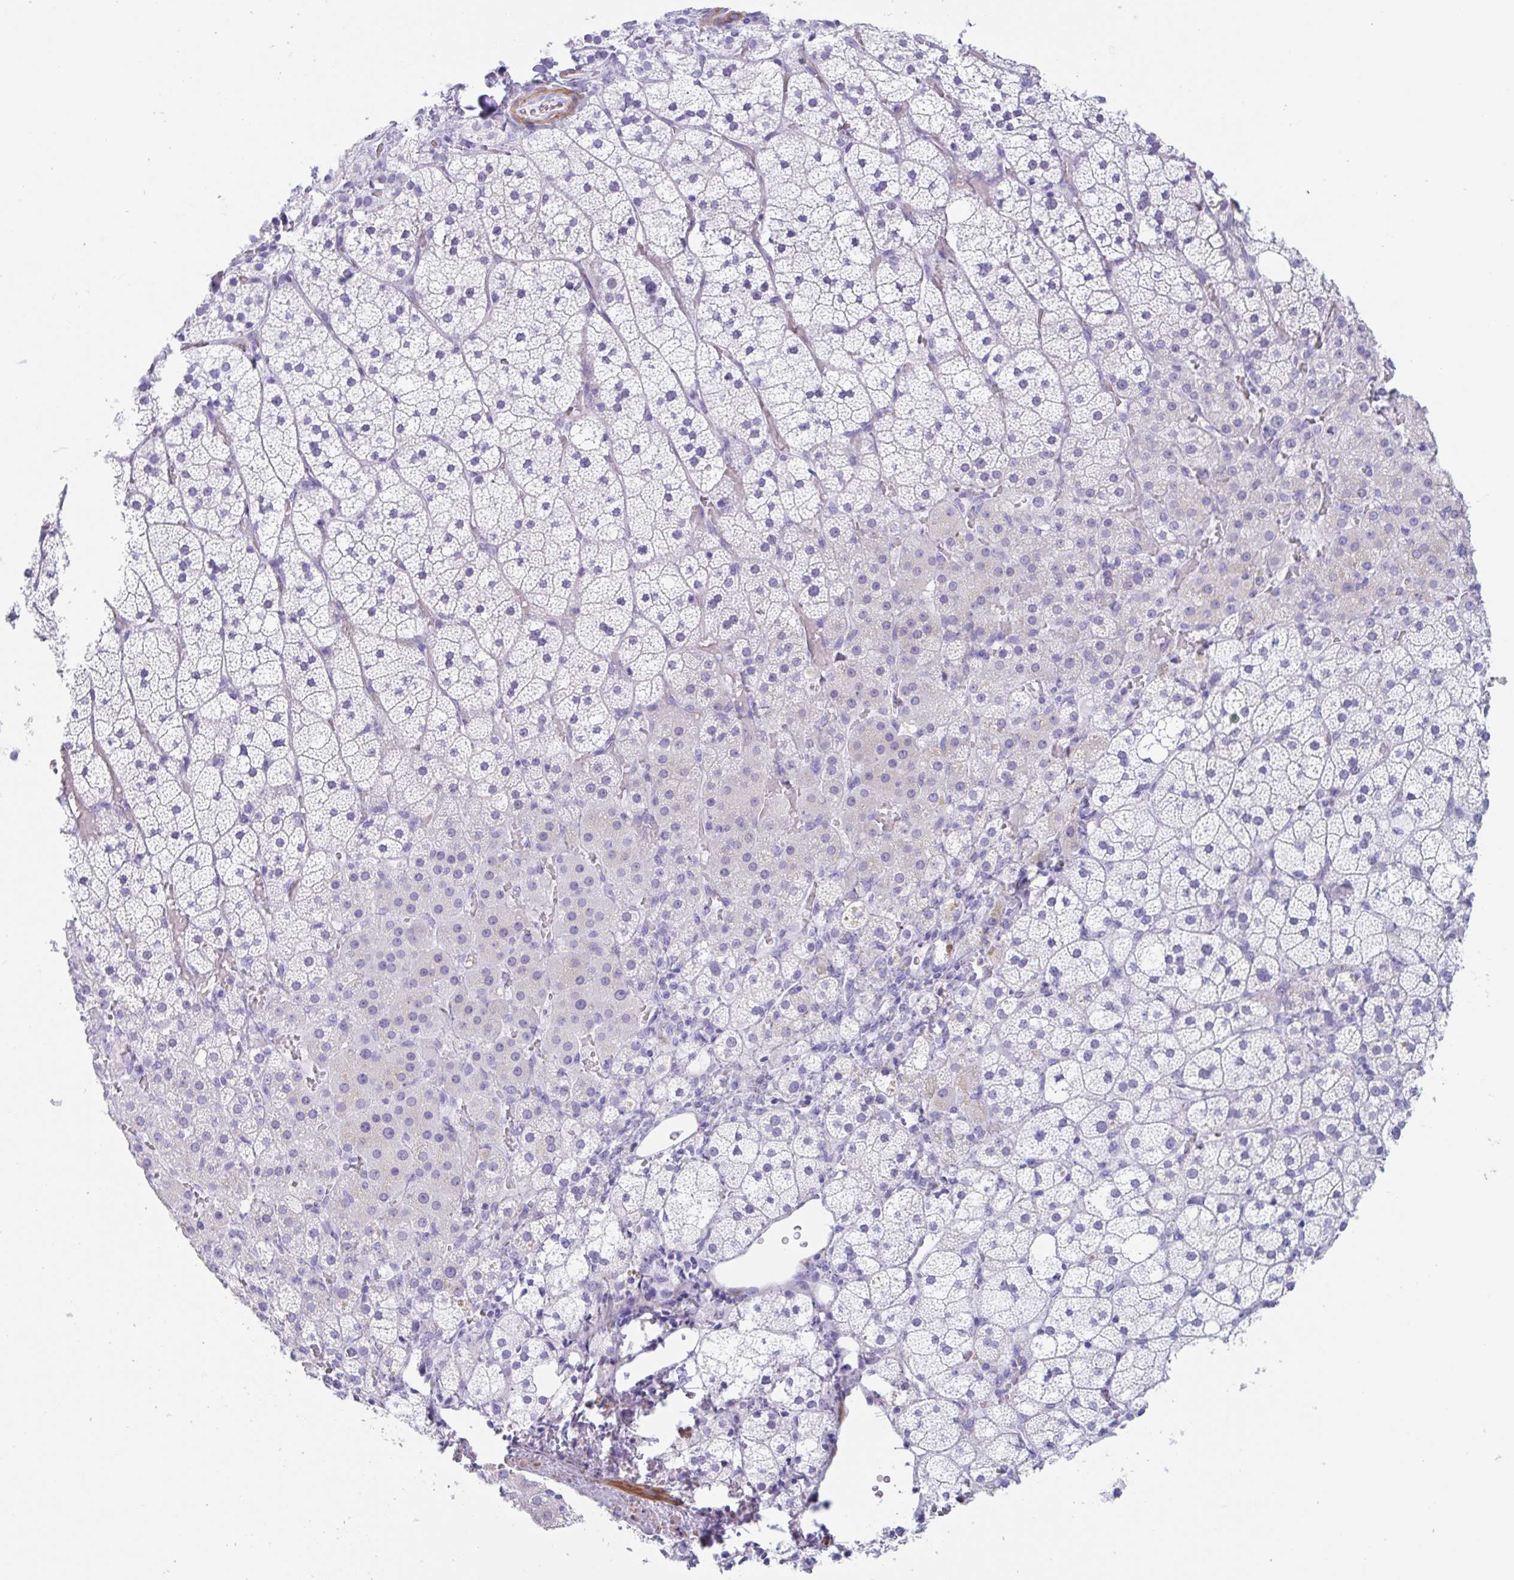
{"staining": {"intensity": "weak", "quantity": "<25%", "location": "cytoplasmic/membranous"}, "tissue": "adrenal gland", "cell_type": "Glandular cells", "image_type": "normal", "snomed": [{"axis": "morphology", "description": "Normal tissue, NOS"}, {"axis": "topography", "description": "Adrenal gland"}], "caption": "High power microscopy image of an immunohistochemistry histopathology image of normal adrenal gland, revealing no significant expression in glandular cells. (Brightfield microscopy of DAB immunohistochemistry (IHC) at high magnification).", "gene": "TAS2R41", "patient": {"sex": "male", "age": 53}}